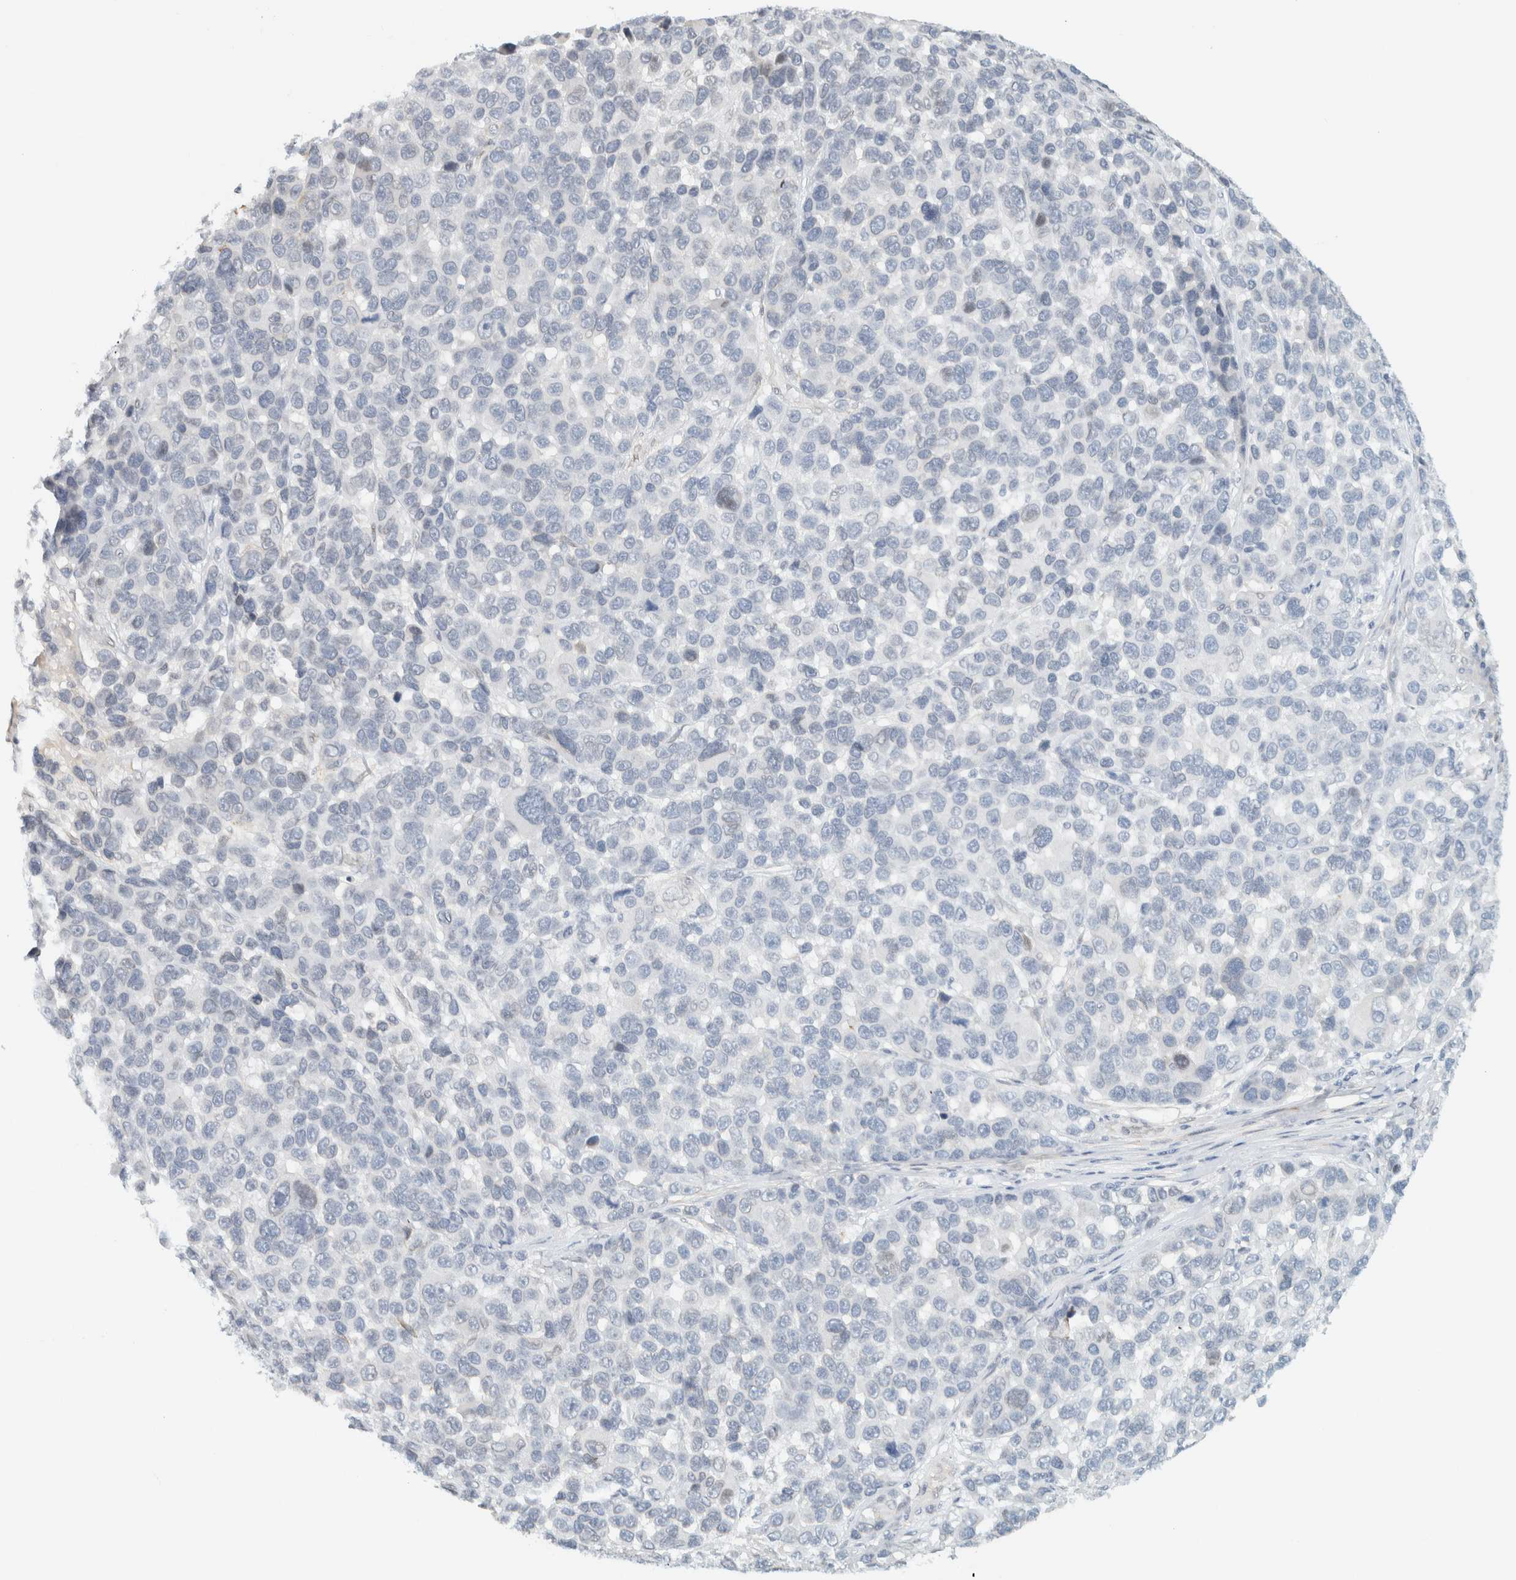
{"staining": {"intensity": "negative", "quantity": "none", "location": "none"}, "tissue": "melanoma", "cell_type": "Tumor cells", "image_type": "cancer", "snomed": [{"axis": "morphology", "description": "Malignant melanoma, NOS"}, {"axis": "topography", "description": "Skin"}], "caption": "A high-resolution image shows IHC staining of melanoma, which shows no significant expression in tumor cells.", "gene": "C1QTNF12", "patient": {"sex": "male", "age": 53}}